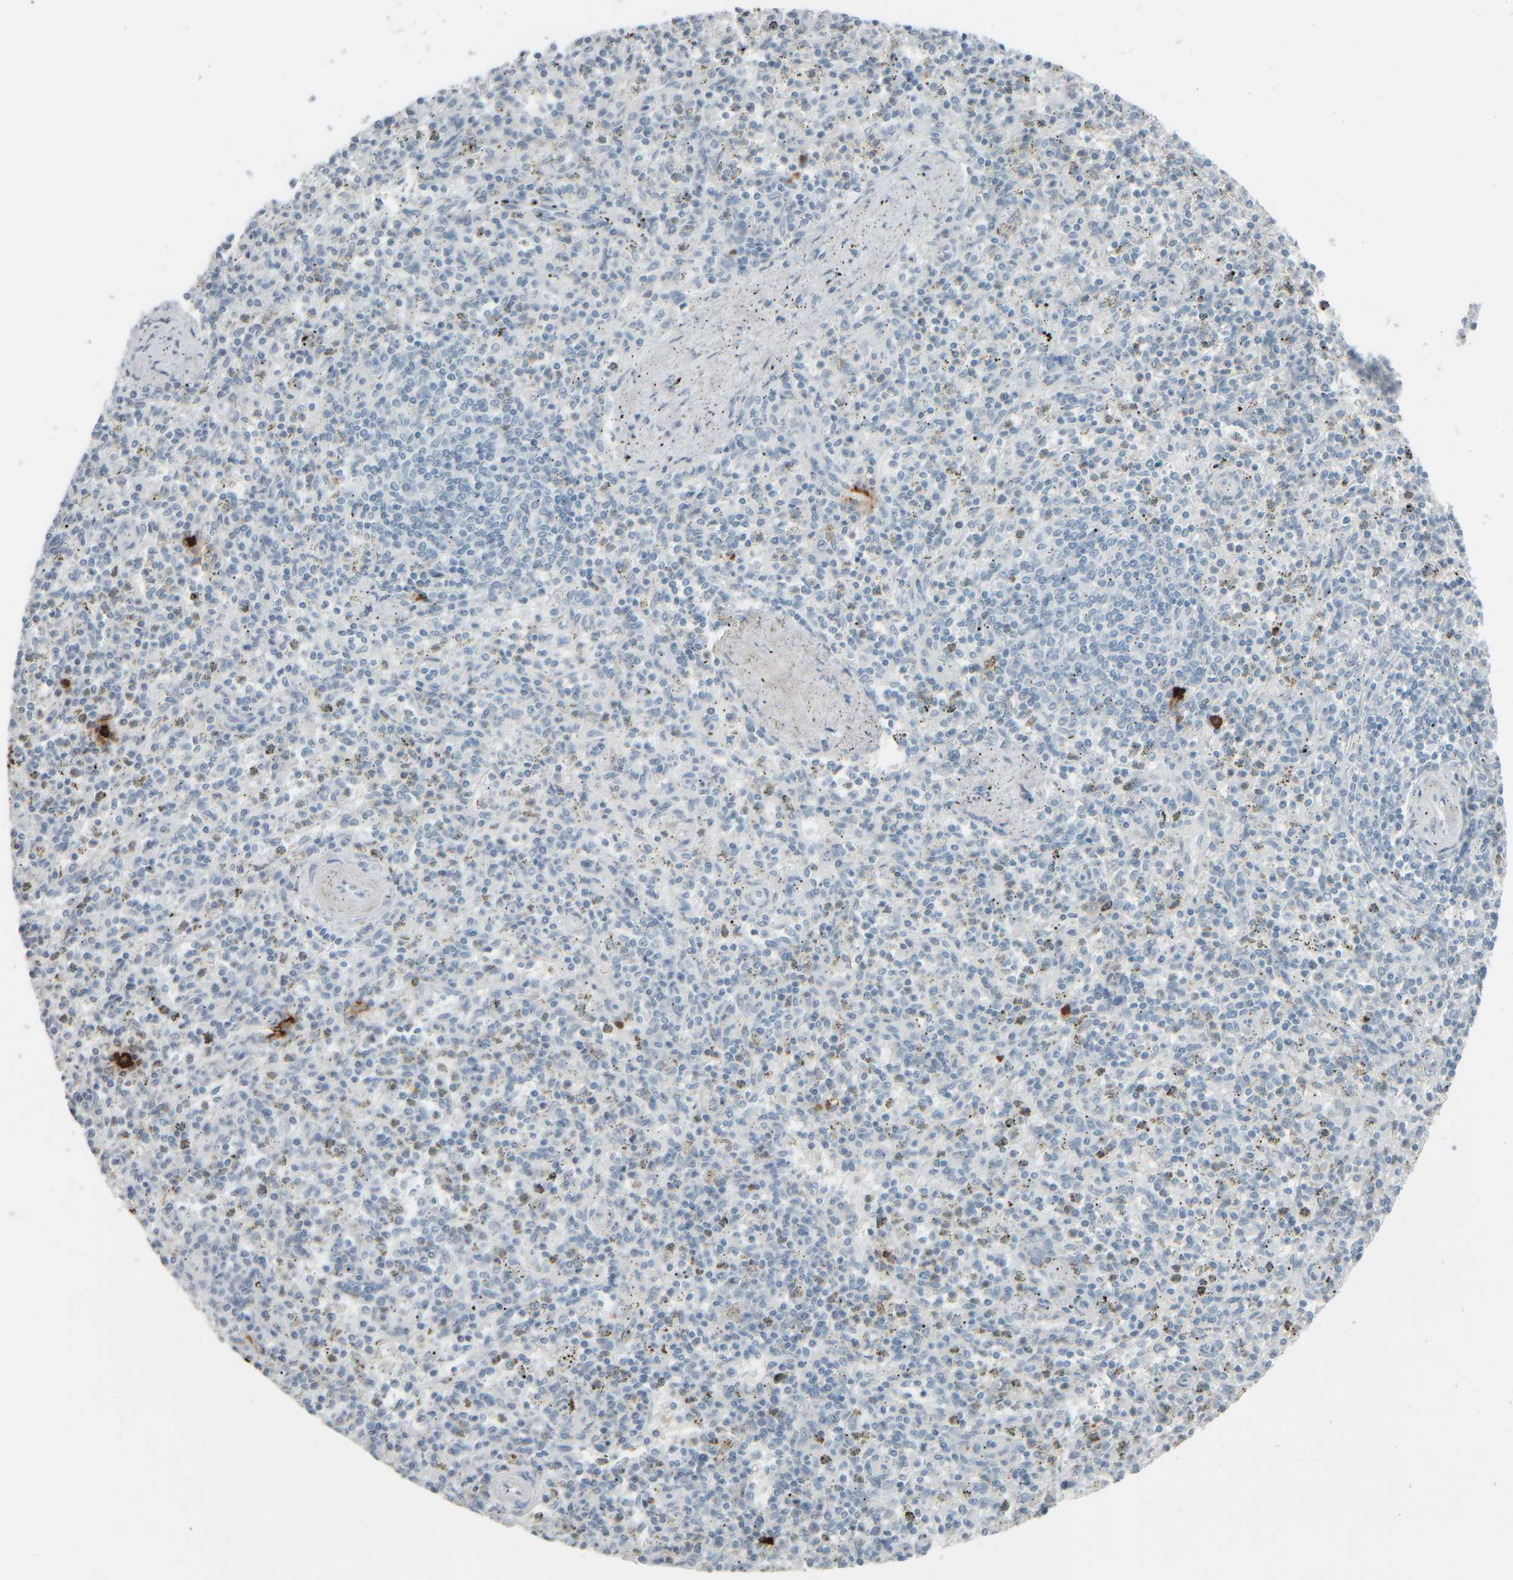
{"staining": {"intensity": "negative", "quantity": "none", "location": "none"}, "tissue": "spleen", "cell_type": "Cells in red pulp", "image_type": "normal", "snomed": [{"axis": "morphology", "description": "Normal tissue, NOS"}, {"axis": "topography", "description": "Spleen"}], "caption": "Human spleen stained for a protein using IHC exhibits no positivity in cells in red pulp.", "gene": "TPSAB1", "patient": {"sex": "male", "age": 72}}